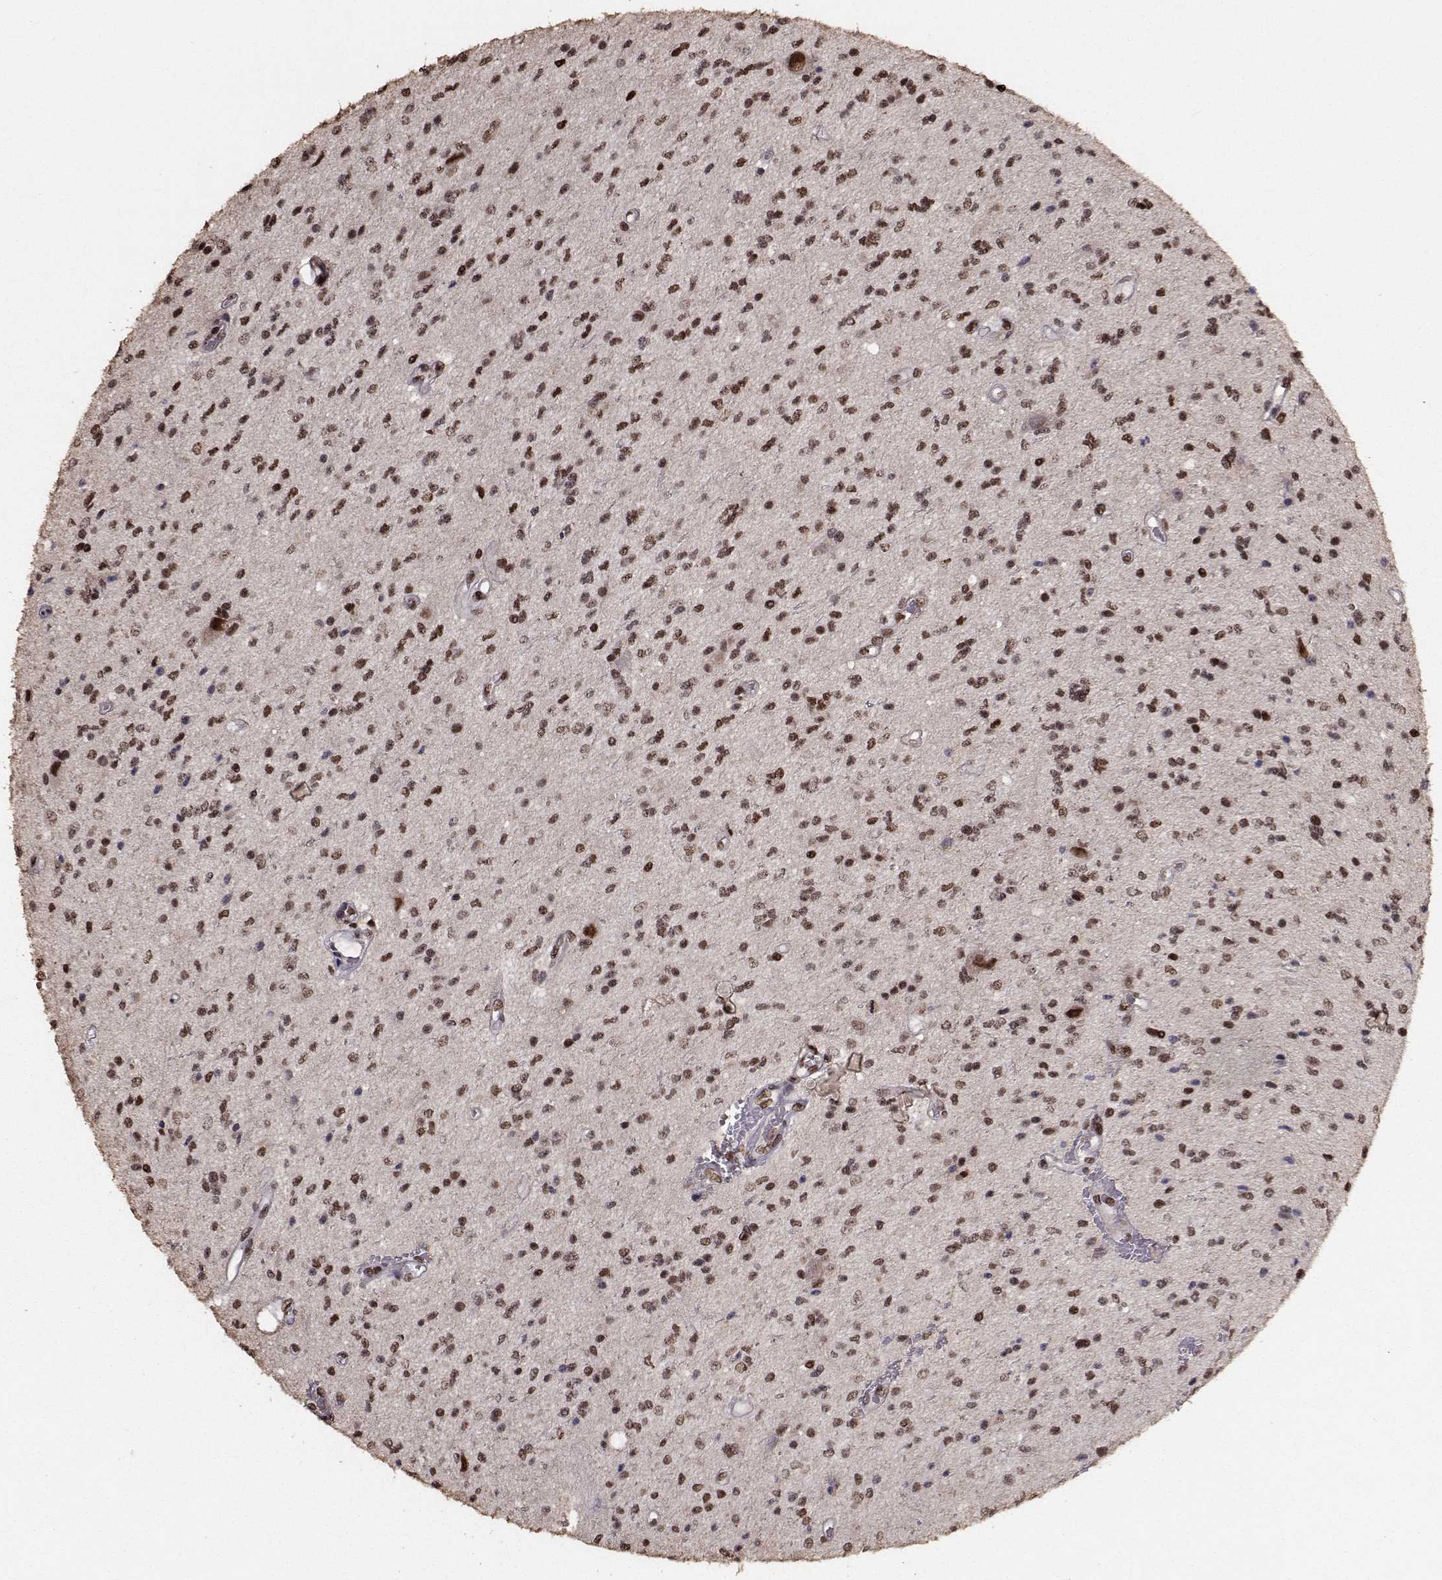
{"staining": {"intensity": "strong", "quantity": "25%-75%", "location": "nuclear"}, "tissue": "glioma", "cell_type": "Tumor cells", "image_type": "cancer", "snomed": [{"axis": "morphology", "description": "Glioma, malignant, Low grade"}, {"axis": "topography", "description": "Brain"}], "caption": "Immunohistochemistry (IHC) image of human malignant glioma (low-grade) stained for a protein (brown), which exhibits high levels of strong nuclear positivity in approximately 25%-75% of tumor cells.", "gene": "SF1", "patient": {"sex": "male", "age": 67}}